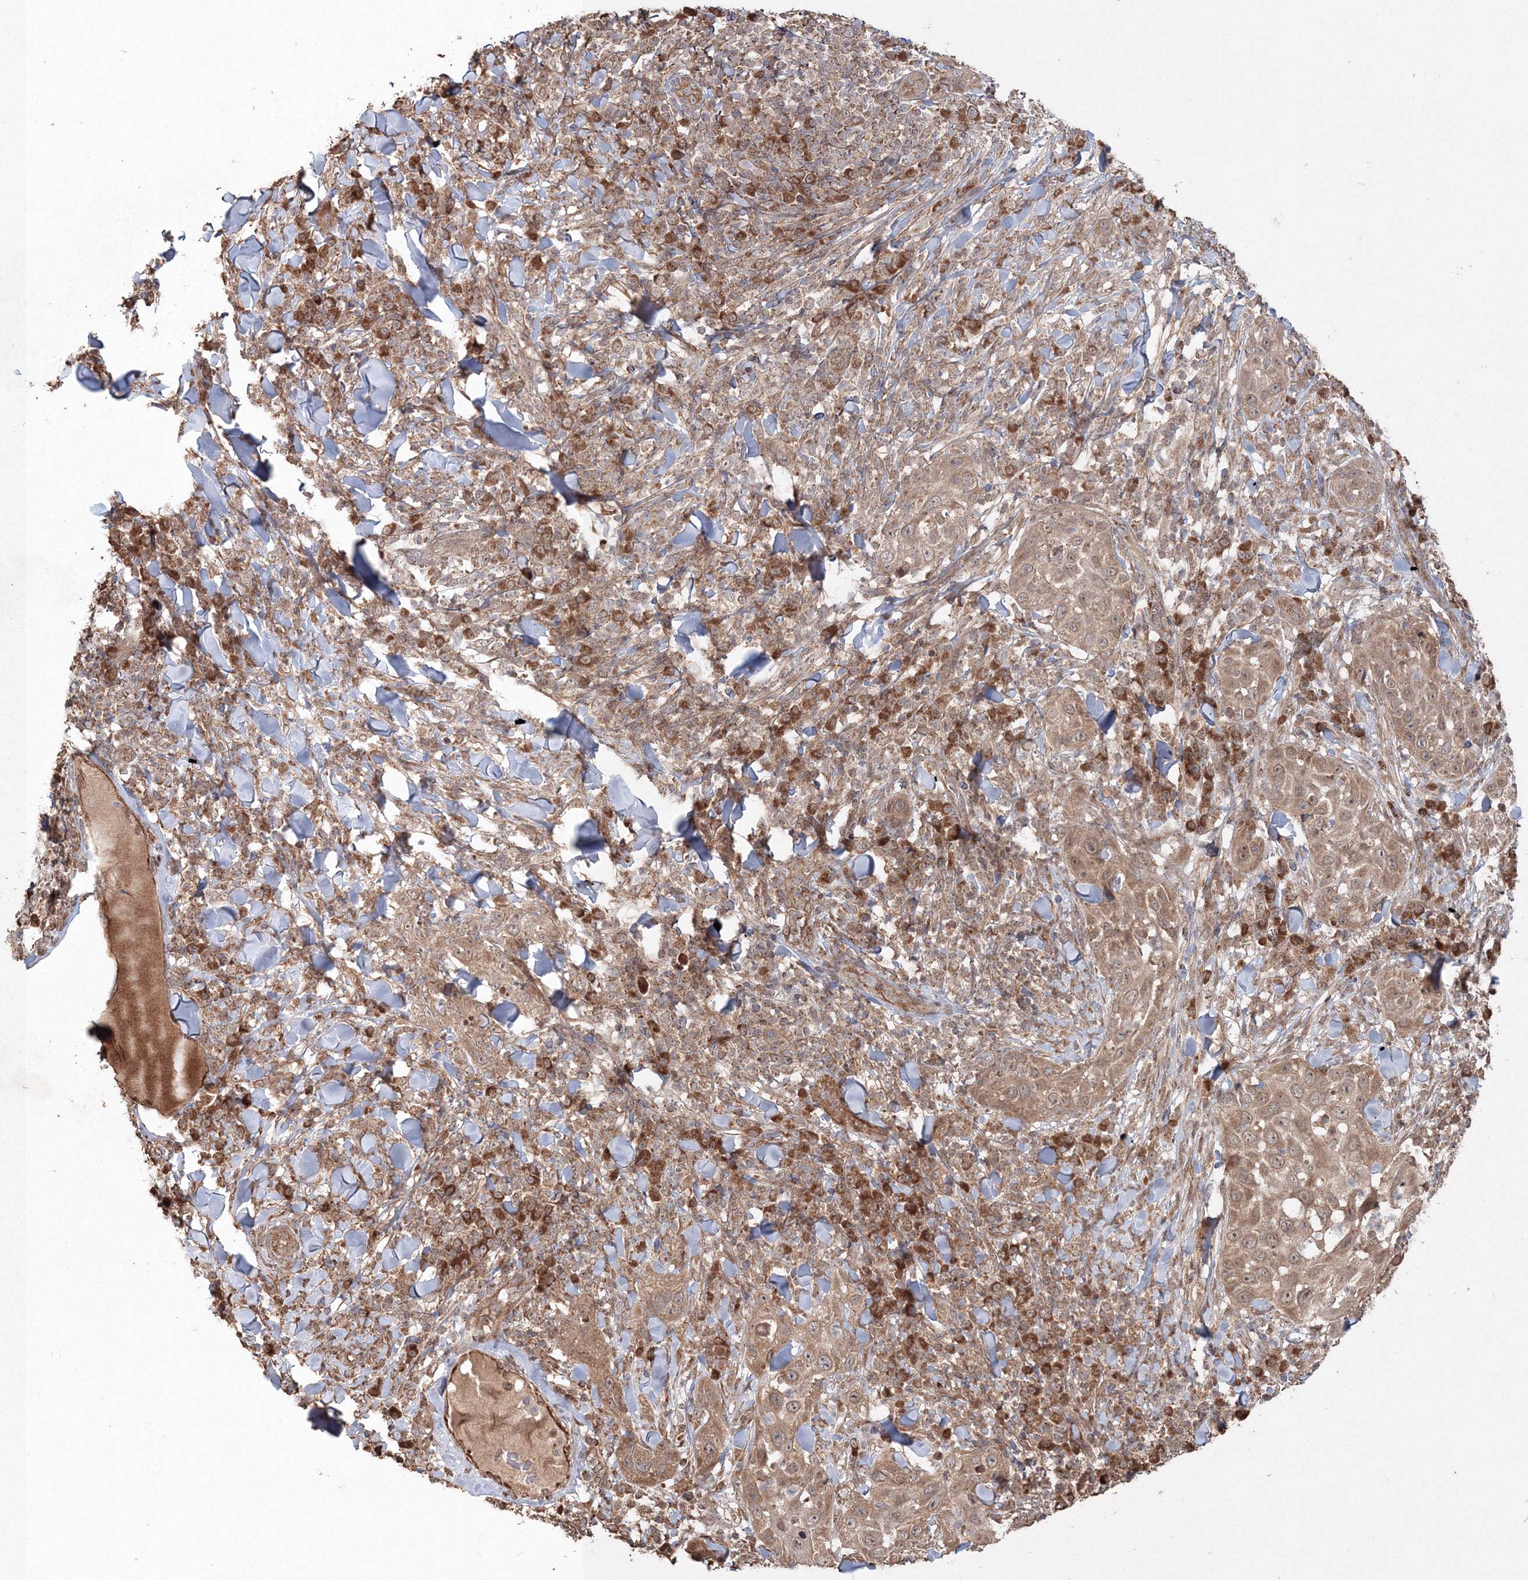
{"staining": {"intensity": "moderate", "quantity": ">75%", "location": "cytoplasmic/membranous"}, "tissue": "skin cancer", "cell_type": "Tumor cells", "image_type": "cancer", "snomed": [{"axis": "morphology", "description": "Squamous cell carcinoma, NOS"}, {"axis": "topography", "description": "Skin"}], "caption": "Protein expression analysis of human skin cancer reveals moderate cytoplasmic/membranous positivity in approximately >75% of tumor cells. (DAB IHC, brown staining for protein, blue staining for nuclei).", "gene": "ANAPC16", "patient": {"sex": "female", "age": 44}}